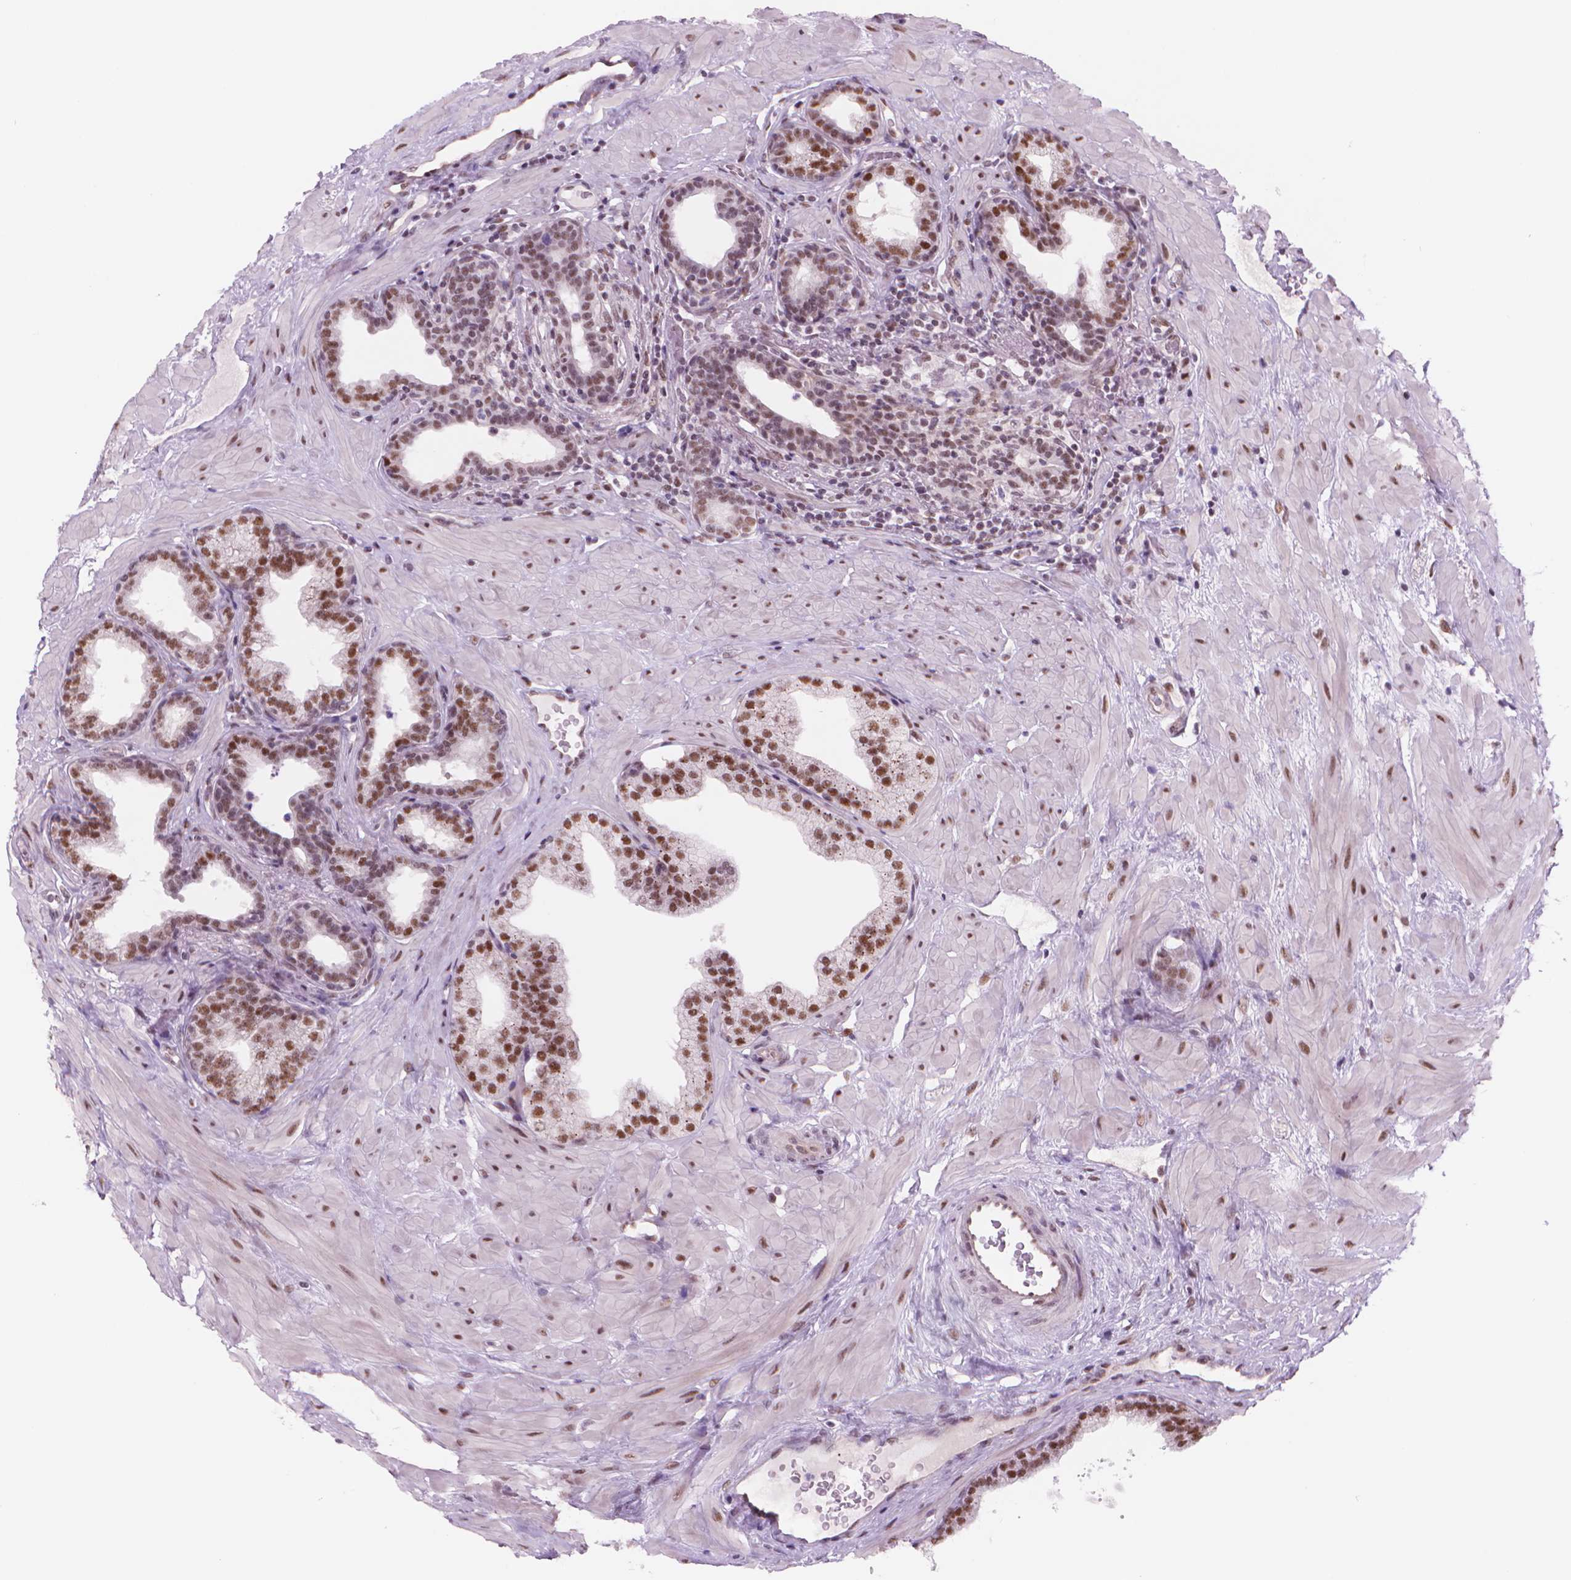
{"staining": {"intensity": "moderate", "quantity": "25%-75%", "location": "nuclear"}, "tissue": "prostate", "cell_type": "Glandular cells", "image_type": "normal", "snomed": [{"axis": "morphology", "description": "Normal tissue, NOS"}, {"axis": "topography", "description": "Prostate"}], "caption": "Immunohistochemistry (DAB) staining of benign human prostate reveals moderate nuclear protein positivity in about 25%-75% of glandular cells. (IHC, brightfield microscopy, high magnification).", "gene": "POLR3D", "patient": {"sex": "male", "age": 37}}